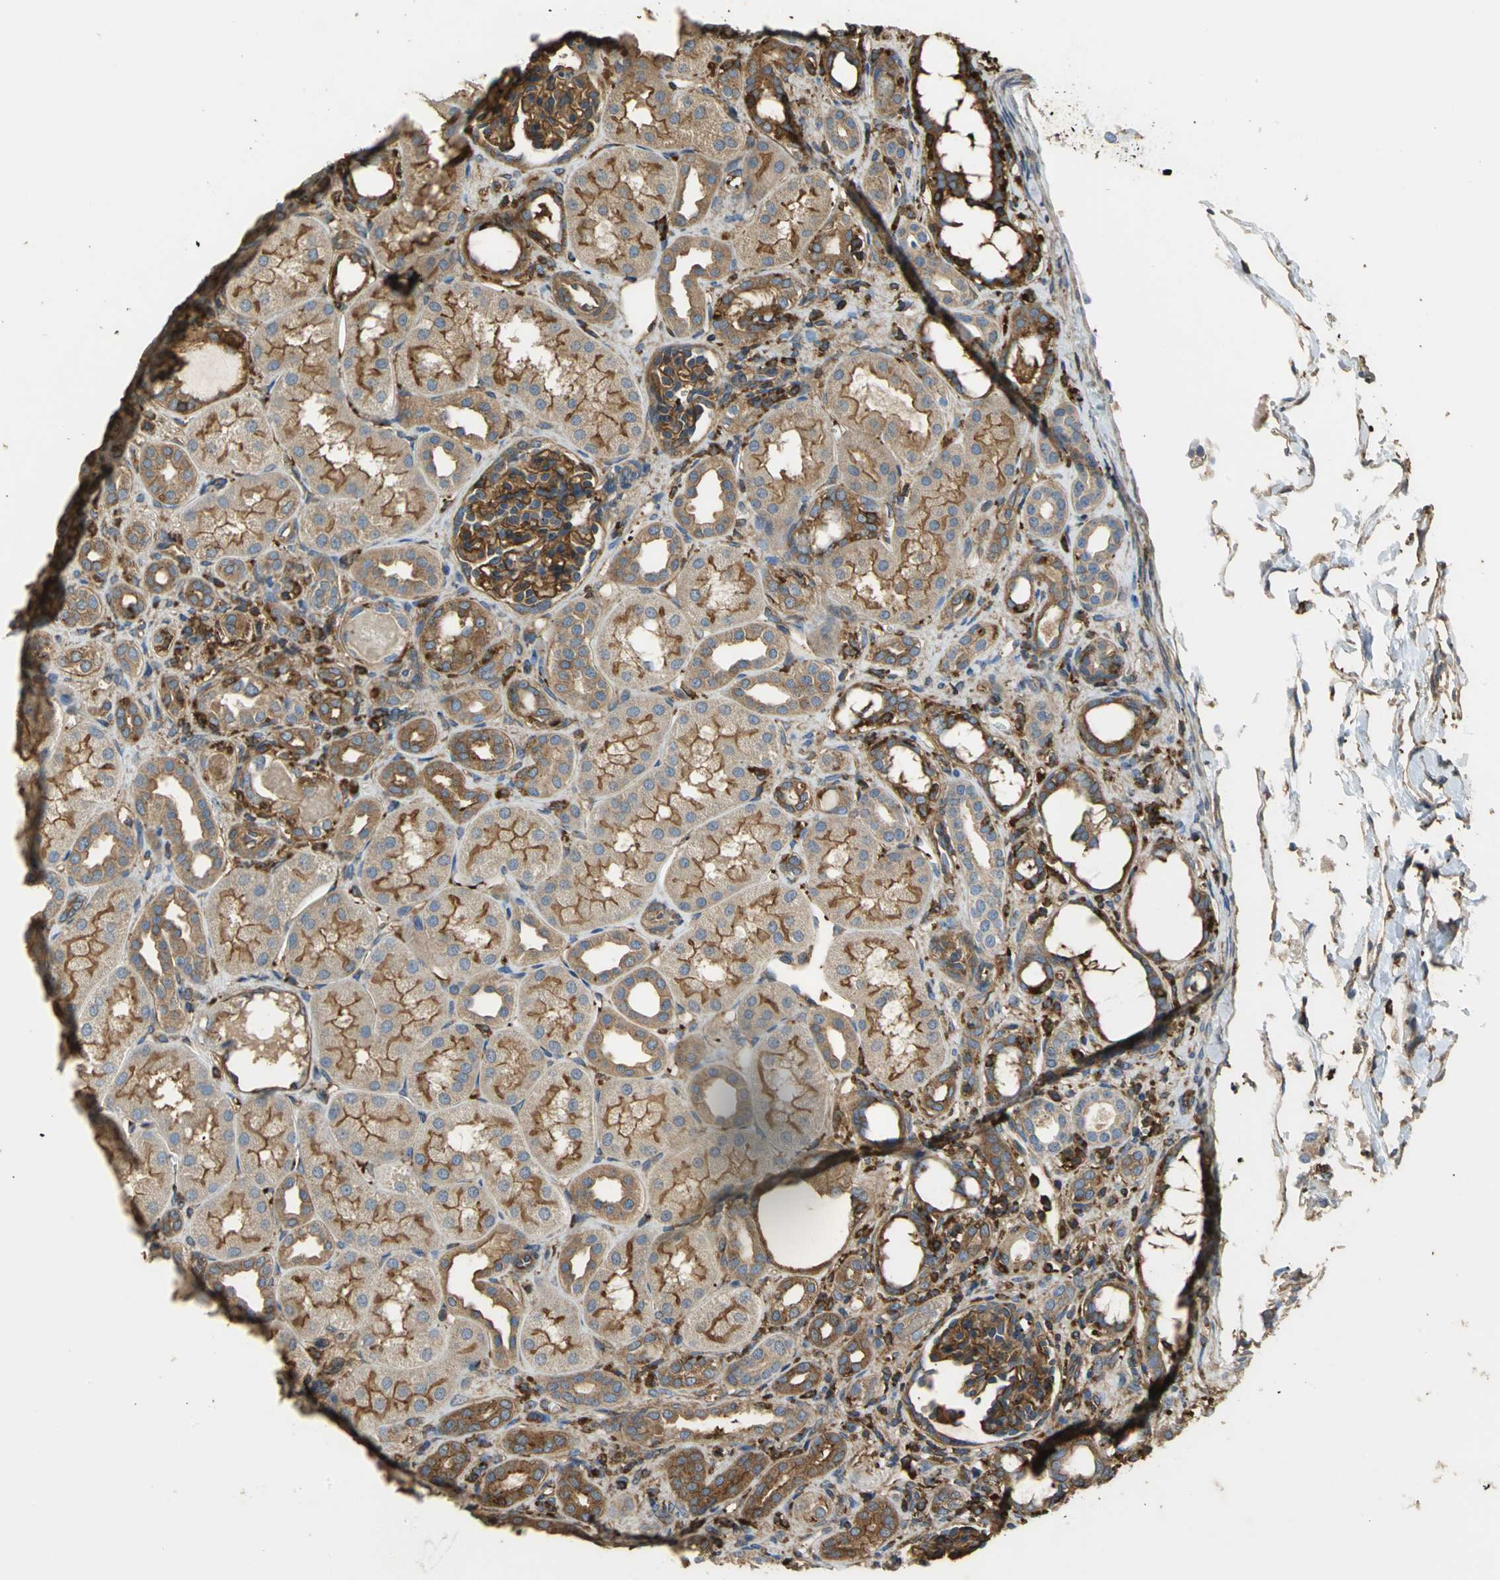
{"staining": {"intensity": "strong", "quantity": ">75%", "location": "cytoplasmic/membranous"}, "tissue": "kidney", "cell_type": "Cells in glomeruli", "image_type": "normal", "snomed": [{"axis": "morphology", "description": "Normal tissue, NOS"}, {"axis": "topography", "description": "Kidney"}], "caption": "Cells in glomeruli show high levels of strong cytoplasmic/membranous staining in about >75% of cells in unremarkable human kidney.", "gene": "TLN1", "patient": {"sex": "male", "age": 7}}